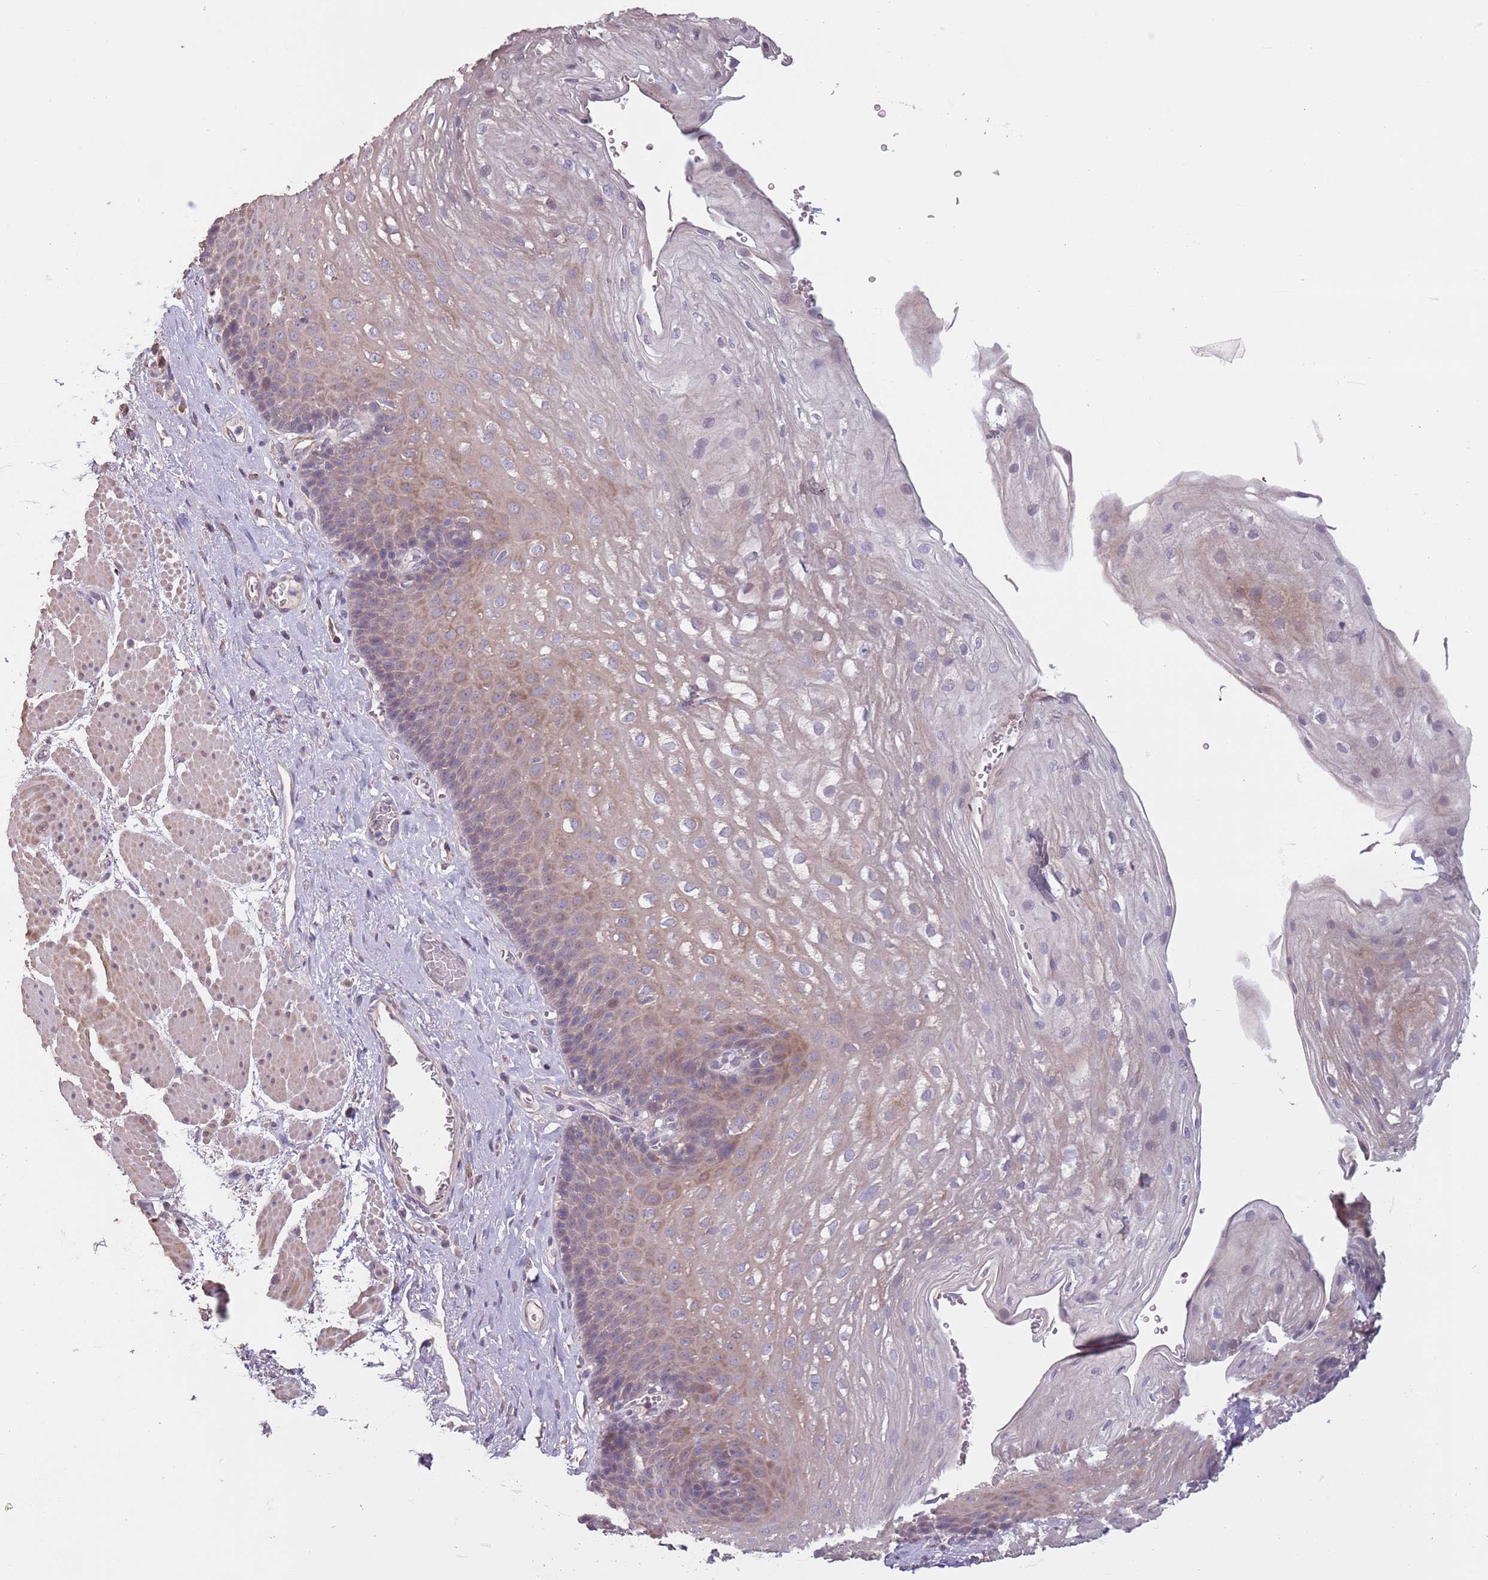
{"staining": {"intensity": "moderate", "quantity": "25%-75%", "location": "cytoplasmic/membranous"}, "tissue": "esophagus", "cell_type": "Squamous epithelial cells", "image_type": "normal", "snomed": [{"axis": "morphology", "description": "Normal tissue, NOS"}, {"axis": "topography", "description": "Esophagus"}], "caption": "Squamous epithelial cells display medium levels of moderate cytoplasmic/membranous expression in approximately 25%-75% of cells in normal human esophagus.", "gene": "MBD3L1", "patient": {"sex": "female", "age": 66}}